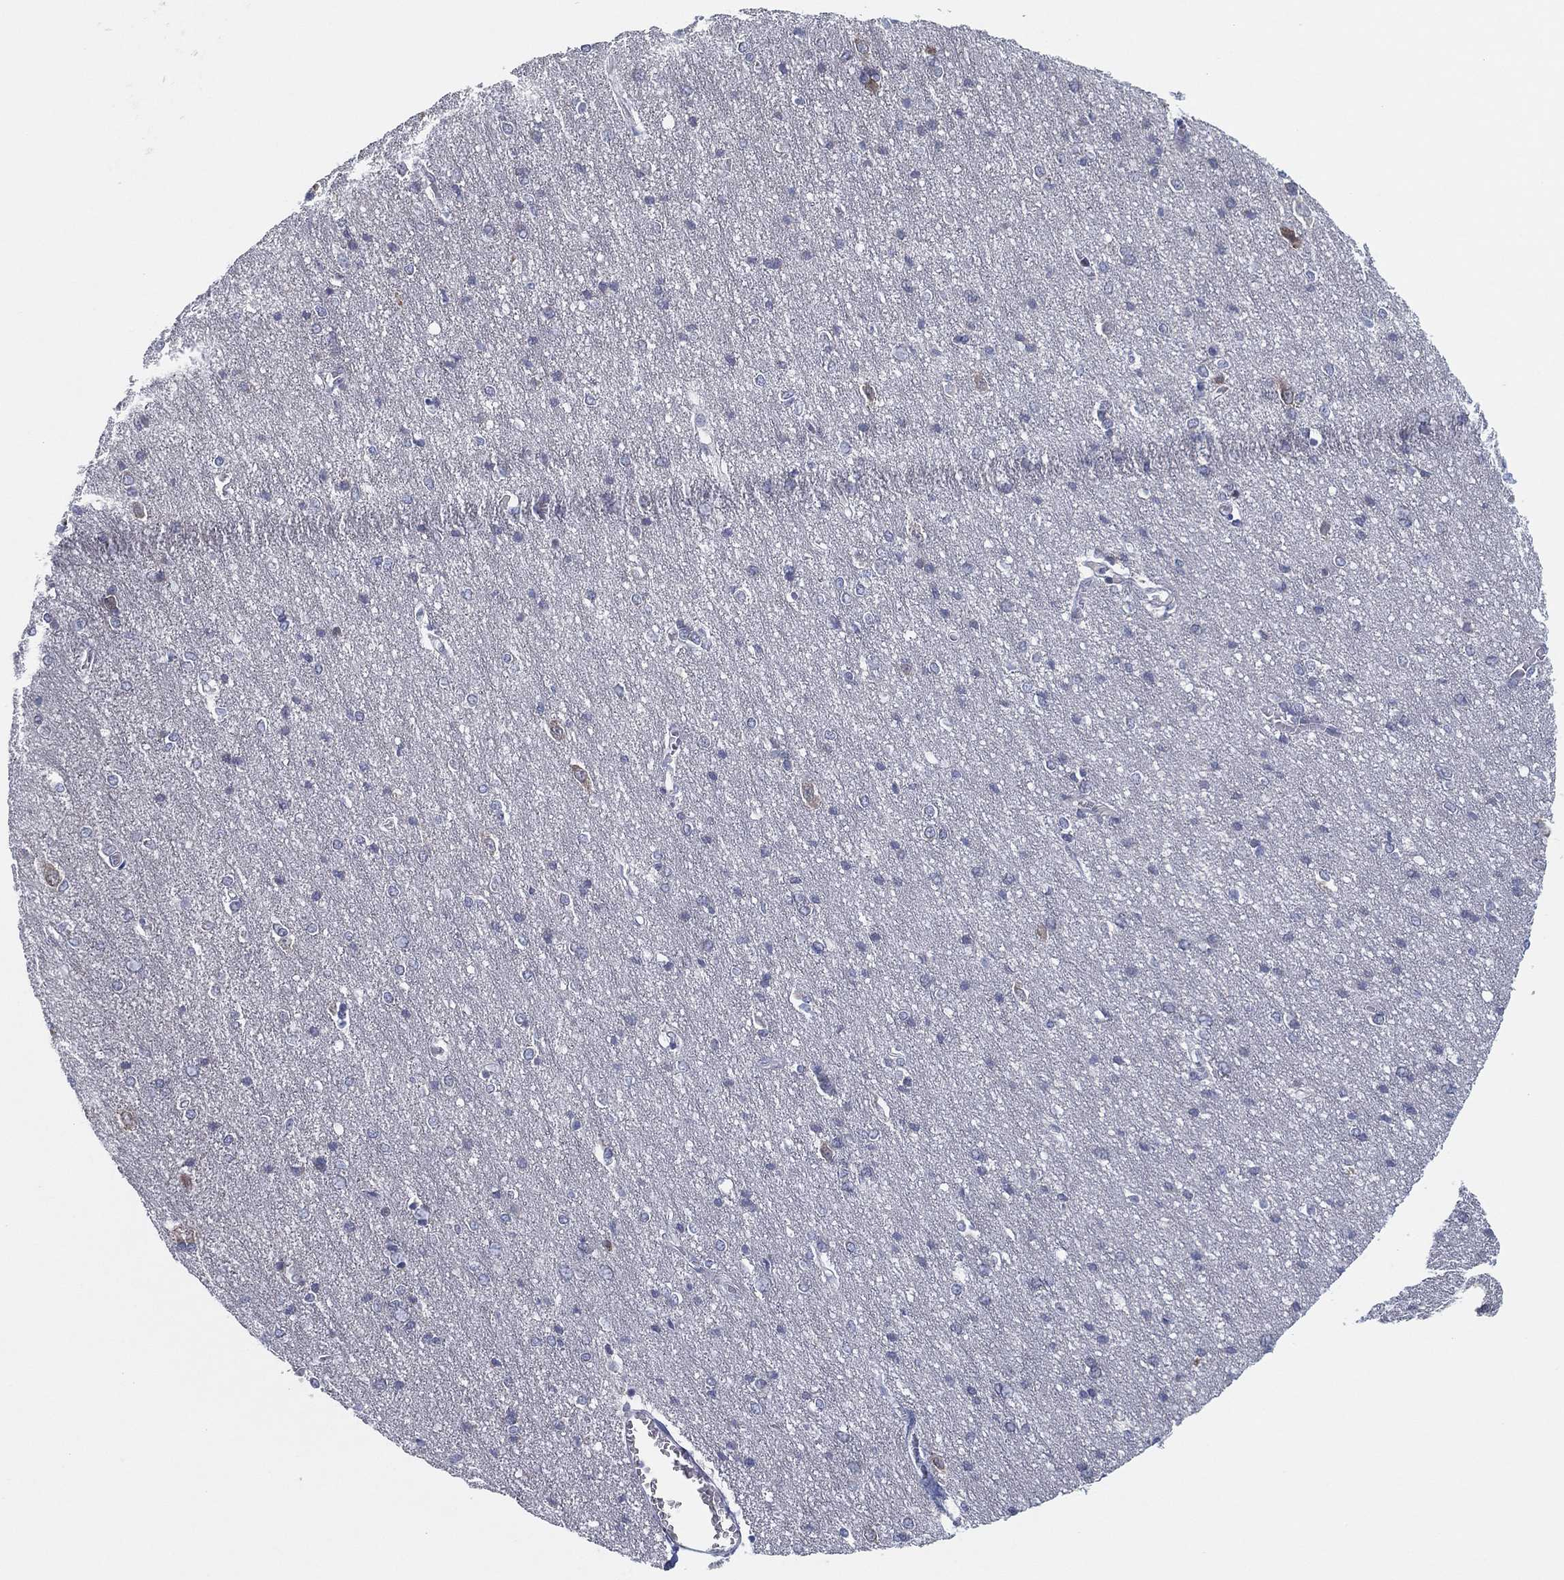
{"staining": {"intensity": "negative", "quantity": "none", "location": "none"}, "tissue": "cerebral cortex", "cell_type": "Endothelial cells", "image_type": "normal", "snomed": [{"axis": "morphology", "description": "Normal tissue, NOS"}, {"axis": "topography", "description": "Cerebral cortex"}], "caption": "IHC image of unremarkable cerebral cortex: human cerebral cortex stained with DAB (3,3'-diaminobenzidine) displays no significant protein positivity in endothelial cells.", "gene": "HEATR4", "patient": {"sex": "male", "age": 37}}